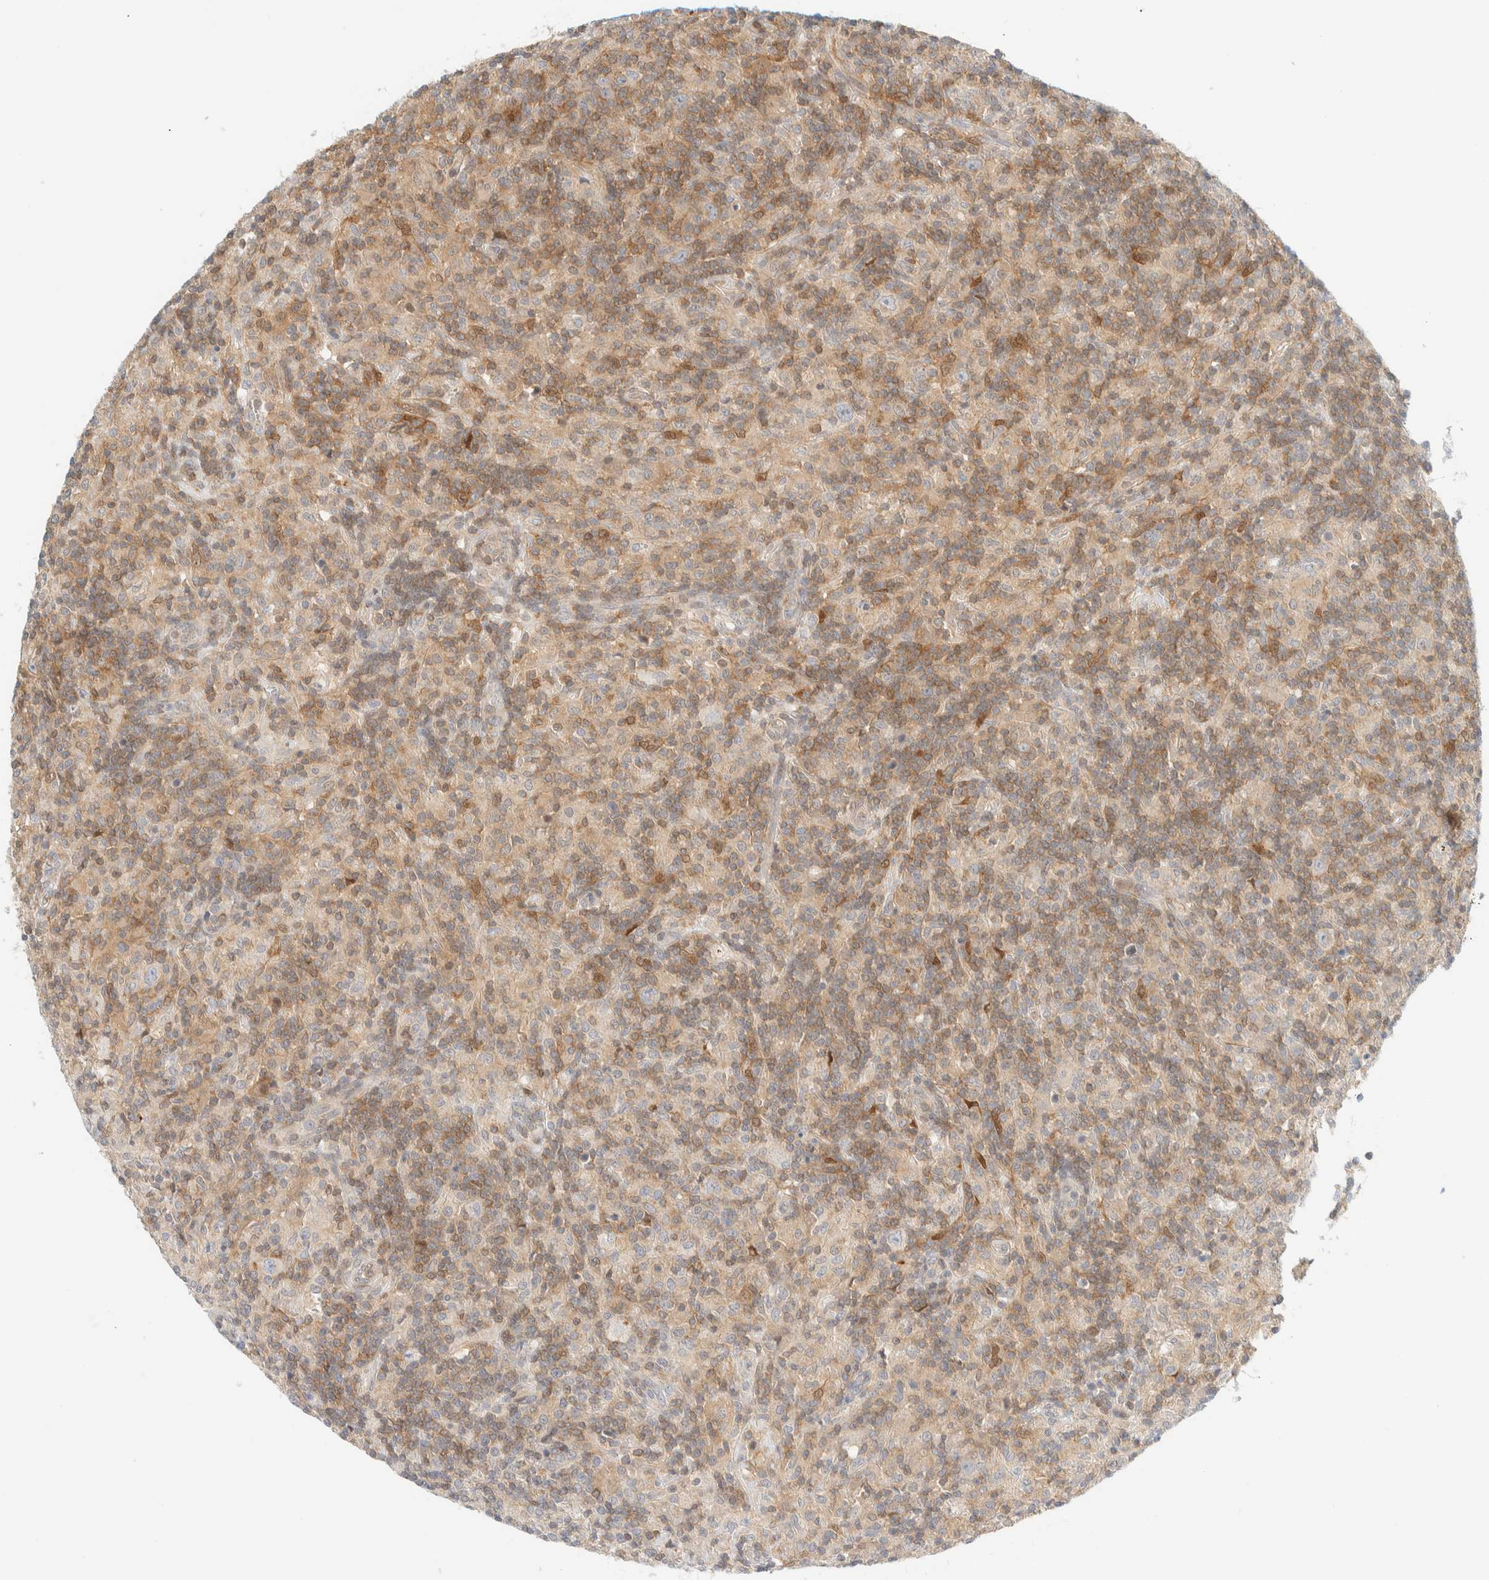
{"staining": {"intensity": "weak", "quantity": "<25%", "location": "cytoplasmic/membranous"}, "tissue": "lymphoma", "cell_type": "Tumor cells", "image_type": "cancer", "snomed": [{"axis": "morphology", "description": "Hodgkin's disease, NOS"}, {"axis": "topography", "description": "Lymph node"}], "caption": "DAB immunohistochemical staining of human lymphoma shows no significant positivity in tumor cells.", "gene": "PCYT2", "patient": {"sex": "male", "age": 70}}